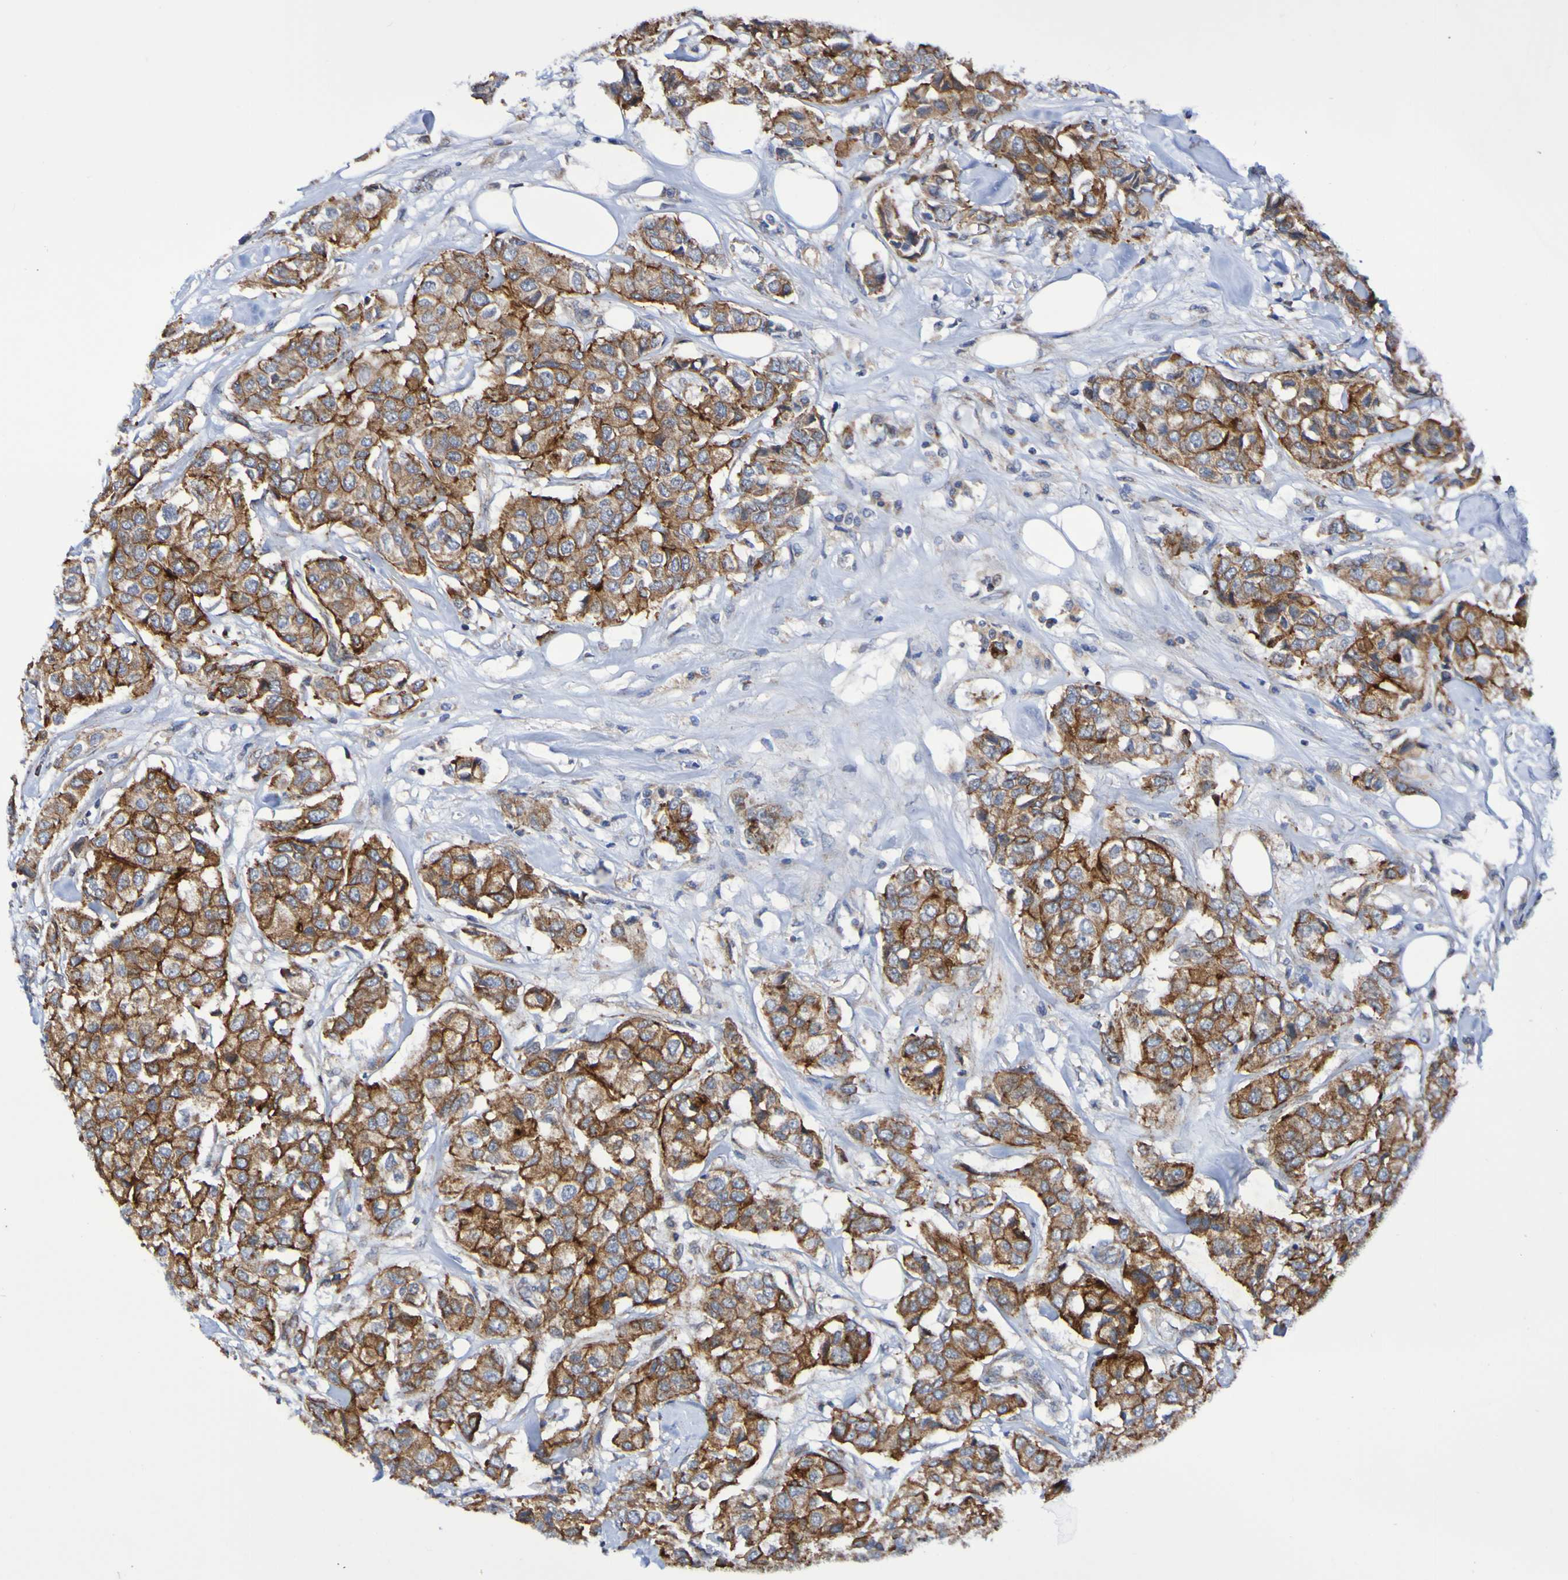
{"staining": {"intensity": "strong", "quantity": ">75%", "location": "cytoplasmic/membranous"}, "tissue": "breast cancer", "cell_type": "Tumor cells", "image_type": "cancer", "snomed": [{"axis": "morphology", "description": "Duct carcinoma"}, {"axis": "topography", "description": "Breast"}], "caption": "IHC image of human breast cancer (invasive ductal carcinoma) stained for a protein (brown), which demonstrates high levels of strong cytoplasmic/membranous positivity in approximately >75% of tumor cells.", "gene": "GJB1", "patient": {"sex": "female", "age": 80}}